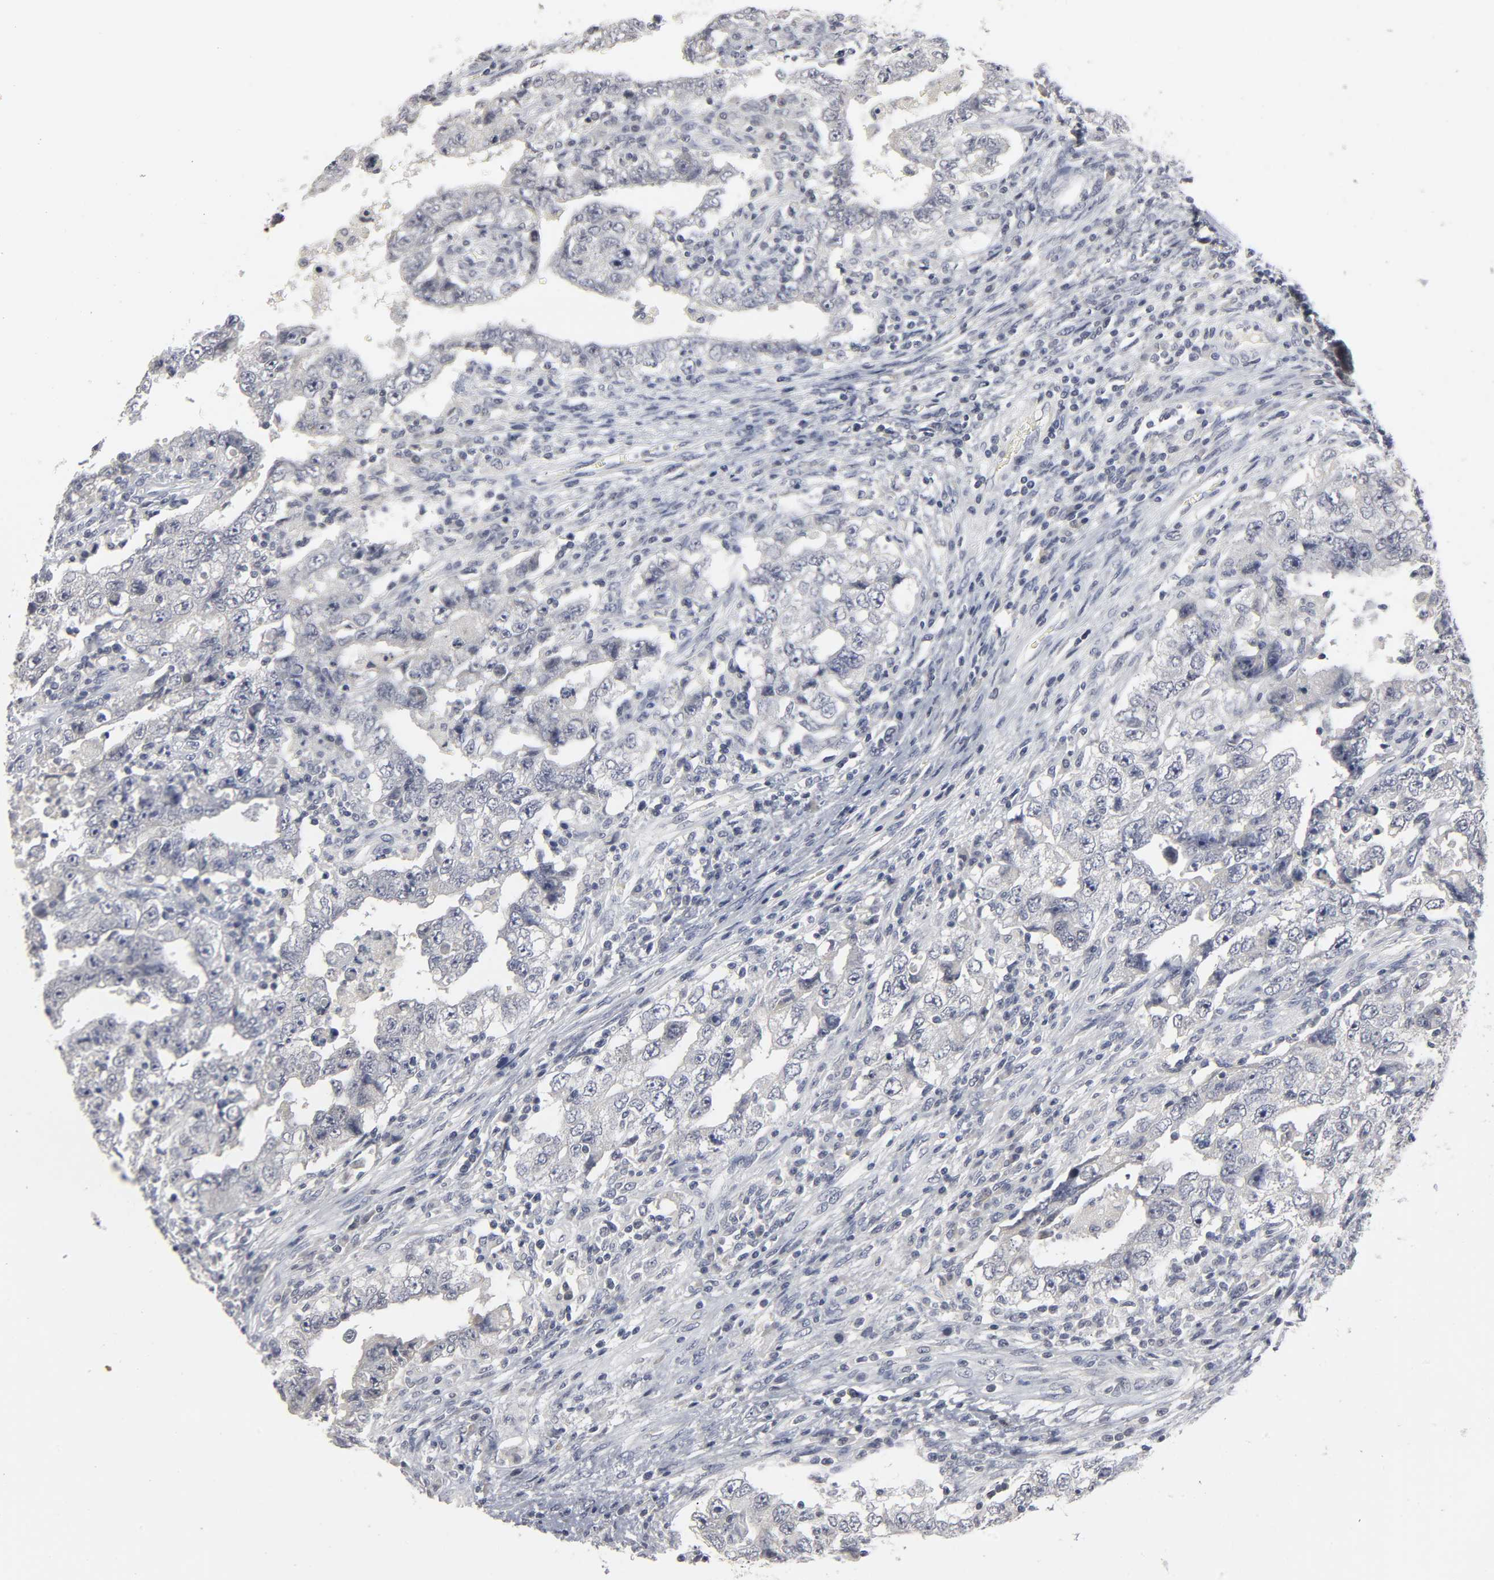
{"staining": {"intensity": "negative", "quantity": "none", "location": "none"}, "tissue": "testis cancer", "cell_type": "Tumor cells", "image_type": "cancer", "snomed": [{"axis": "morphology", "description": "Carcinoma, Embryonal, NOS"}, {"axis": "topography", "description": "Testis"}], "caption": "The immunohistochemistry image has no significant positivity in tumor cells of embryonal carcinoma (testis) tissue.", "gene": "TCAP", "patient": {"sex": "male", "age": 26}}